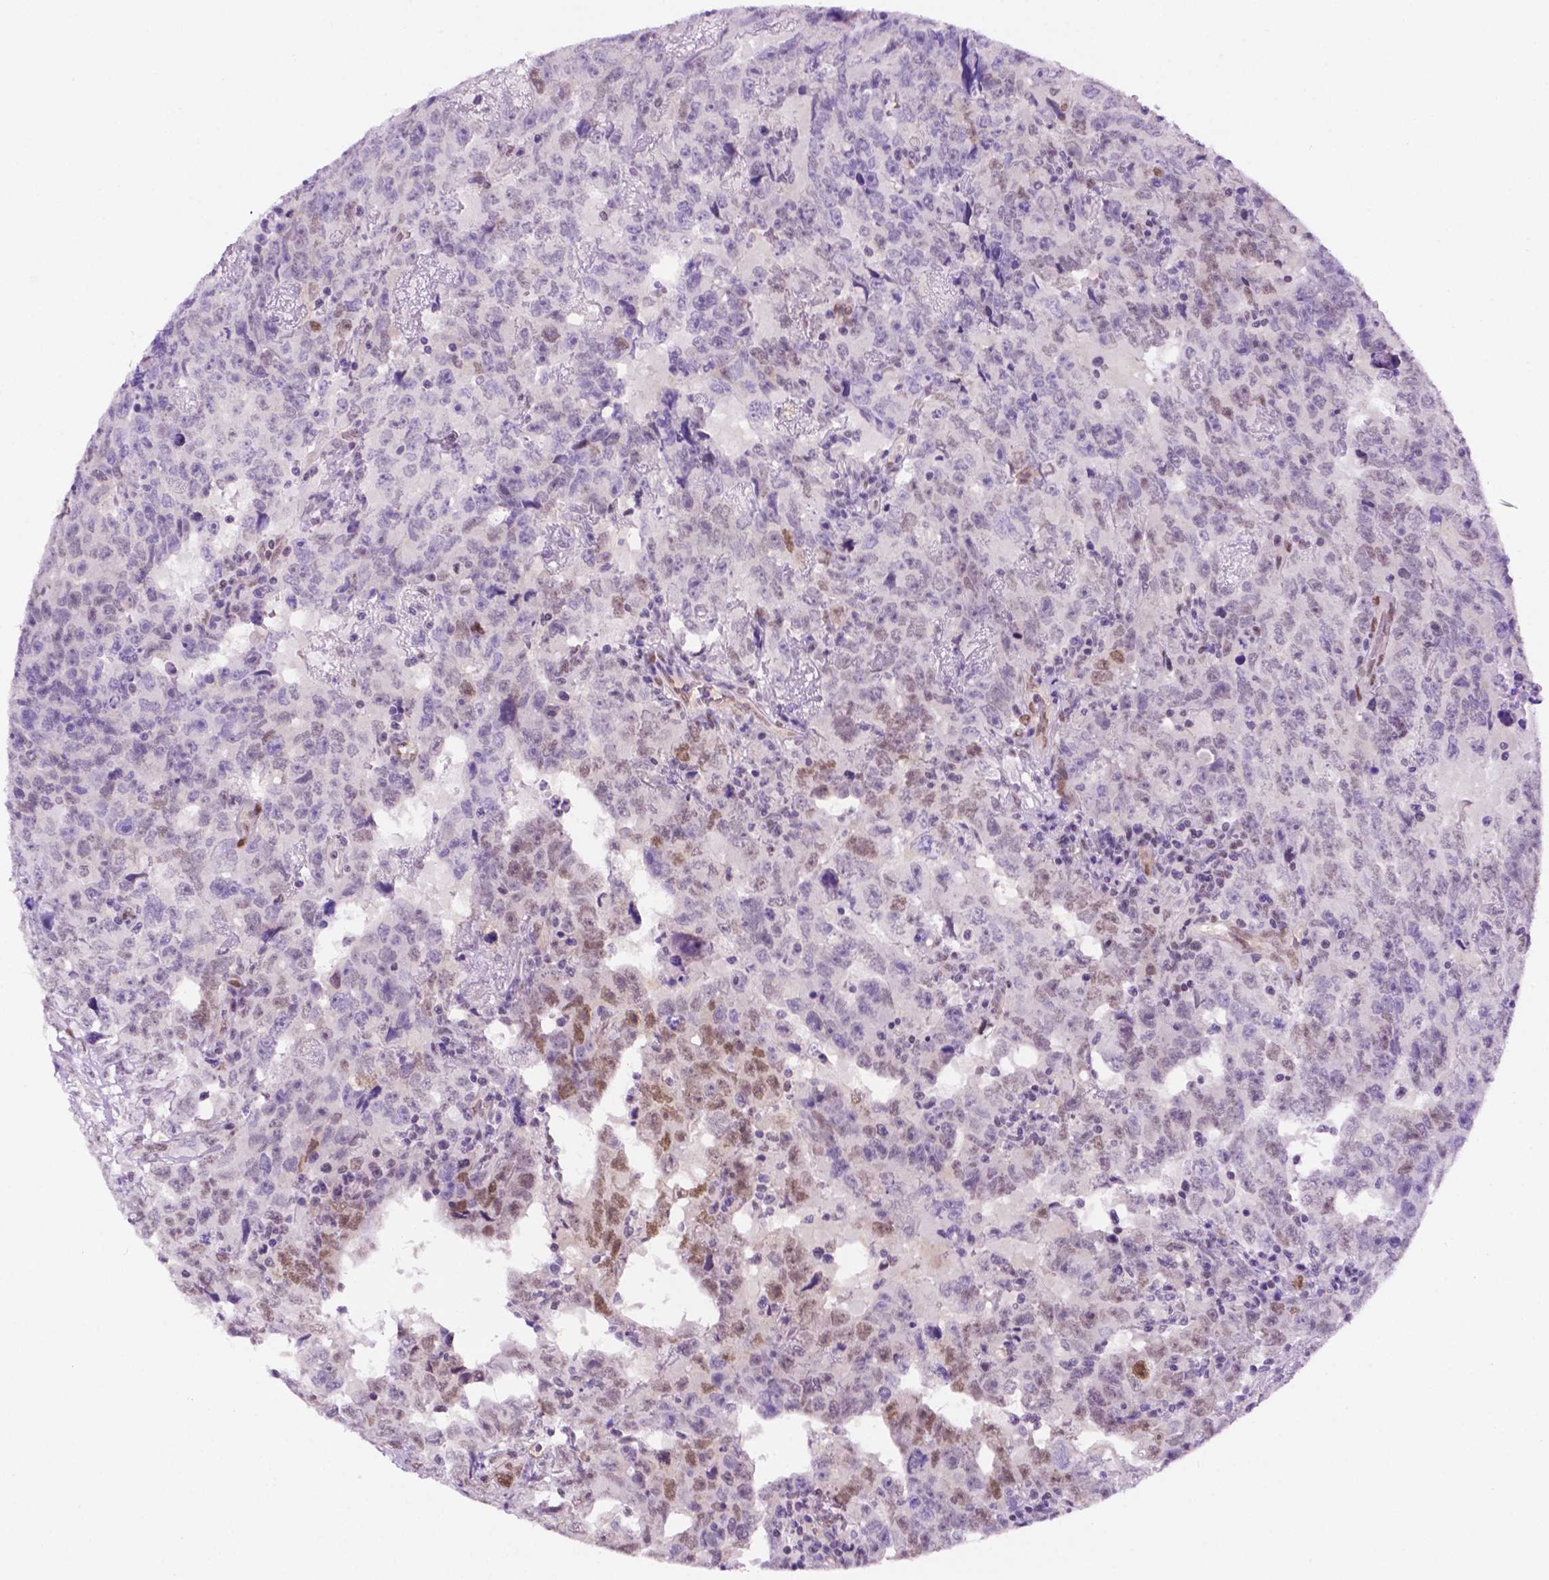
{"staining": {"intensity": "moderate", "quantity": "<25%", "location": "nuclear"}, "tissue": "testis cancer", "cell_type": "Tumor cells", "image_type": "cancer", "snomed": [{"axis": "morphology", "description": "Carcinoma, Embryonal, NOS"}, {"axis": "topography", "description": "Testis"}], "caption": "Immunohistochemistry (IHC) (DAB) staining of human testis embryonal carcinoma displays moderate nuclear protein positivity in about <25% of tumor cells. The protein is stained brown, and the nuclei are stained in blue (DAB IHC with brightfield microscopy, high magnification).", "gene": "ERF", "patient": {"sex": "male", "age": 24}}